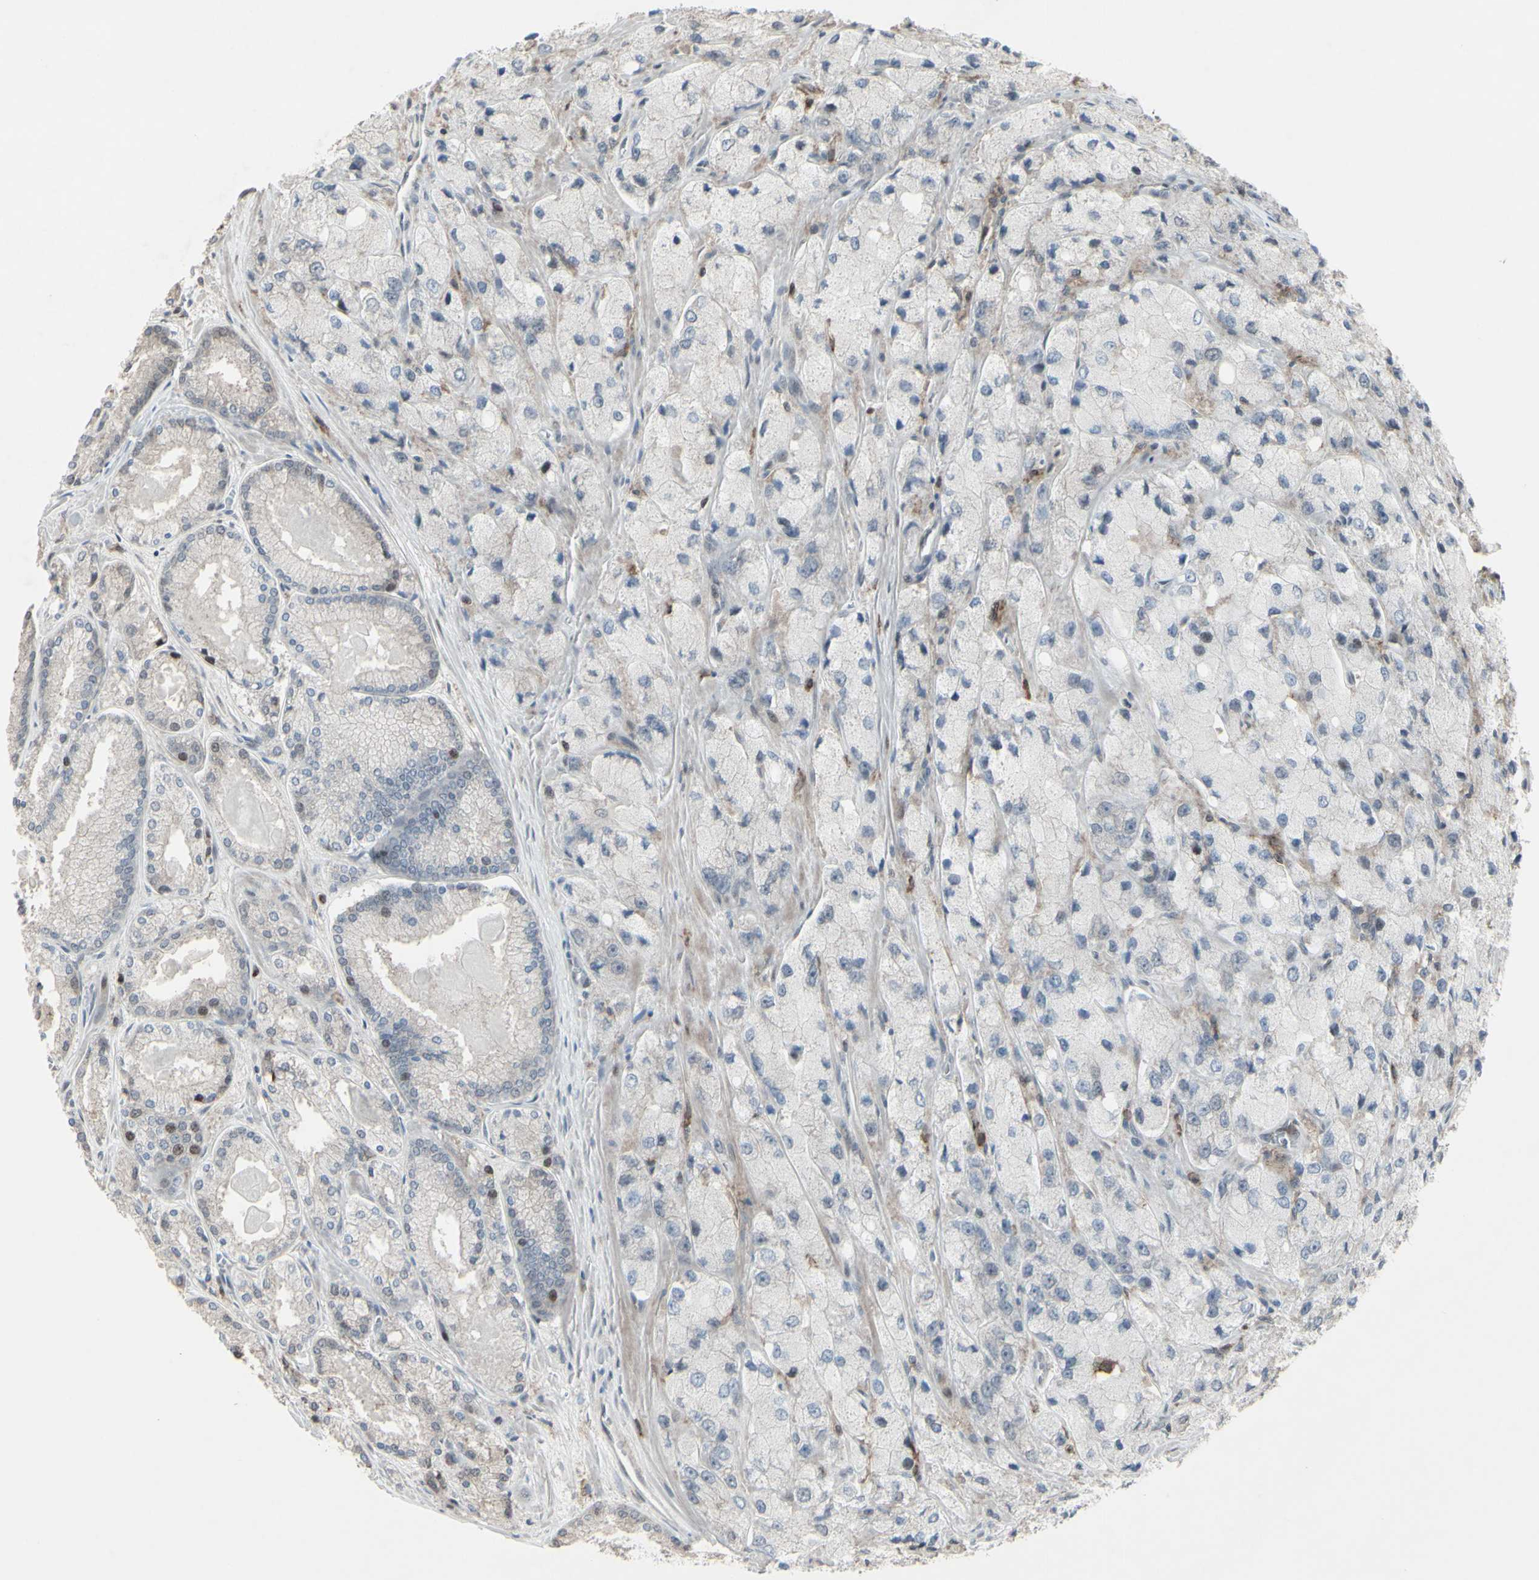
{"staining": {"intensity": "moderate", "quantity": "<25%", "location": "nuclear"}, "tissue": "prostate cancer", "cell_type": "Tumor cells", "image_type": "cancer", "snomed": [{"axis": "morphology", "description": "Adenocarcinoma, High grade"}, {"axis": "topography", "description": "Prostate"}], "caption": "About <25% of tumor cells in prostate adenocarcinoma (high-grade) demonstrate moderate nuclear protein expression as visualized by brown immunohistochemical staining.", "gene": "CD33", "patient": {"sex": "male", "age": 58}}